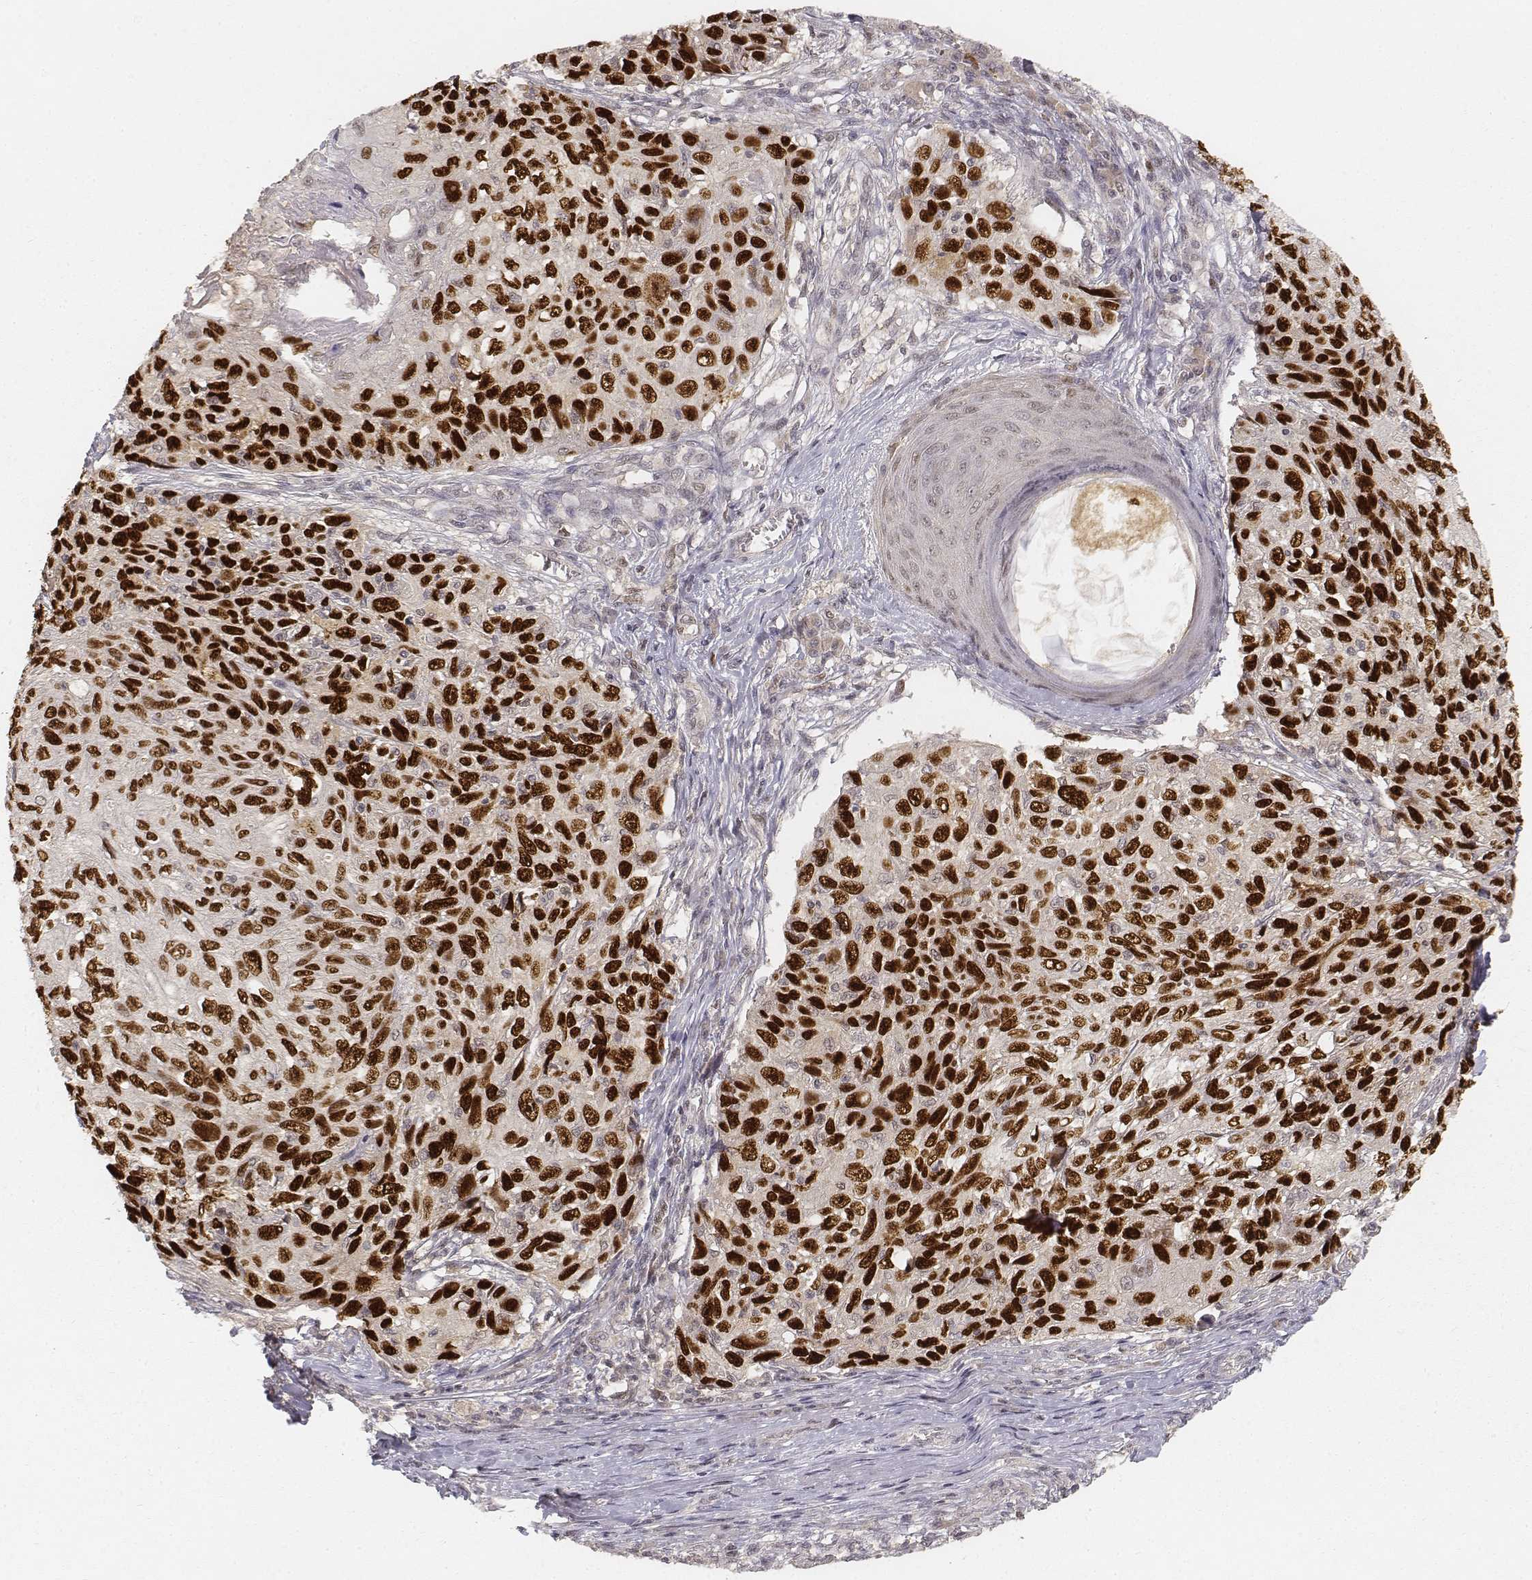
{"staining": {"intensity": "strong", "quantity": ">75%", "location": "nuclear"}, "tissue": "skin cancer", "cell_type": "Tumor cells", "image_type": "cancer", "snomed": [{"axis": "morphology", "description": "Squamous cell carcinoma, NOS"}, {"axis": "topography", "description": "Skin"}], "caption": "Strong nuclear positivity for a protein is present in approximately >75% of tumor cells of skin cancer using immunohistochemistry.", "gene": "FANCD2", "patient": {"sex": "male", "age": 92}}